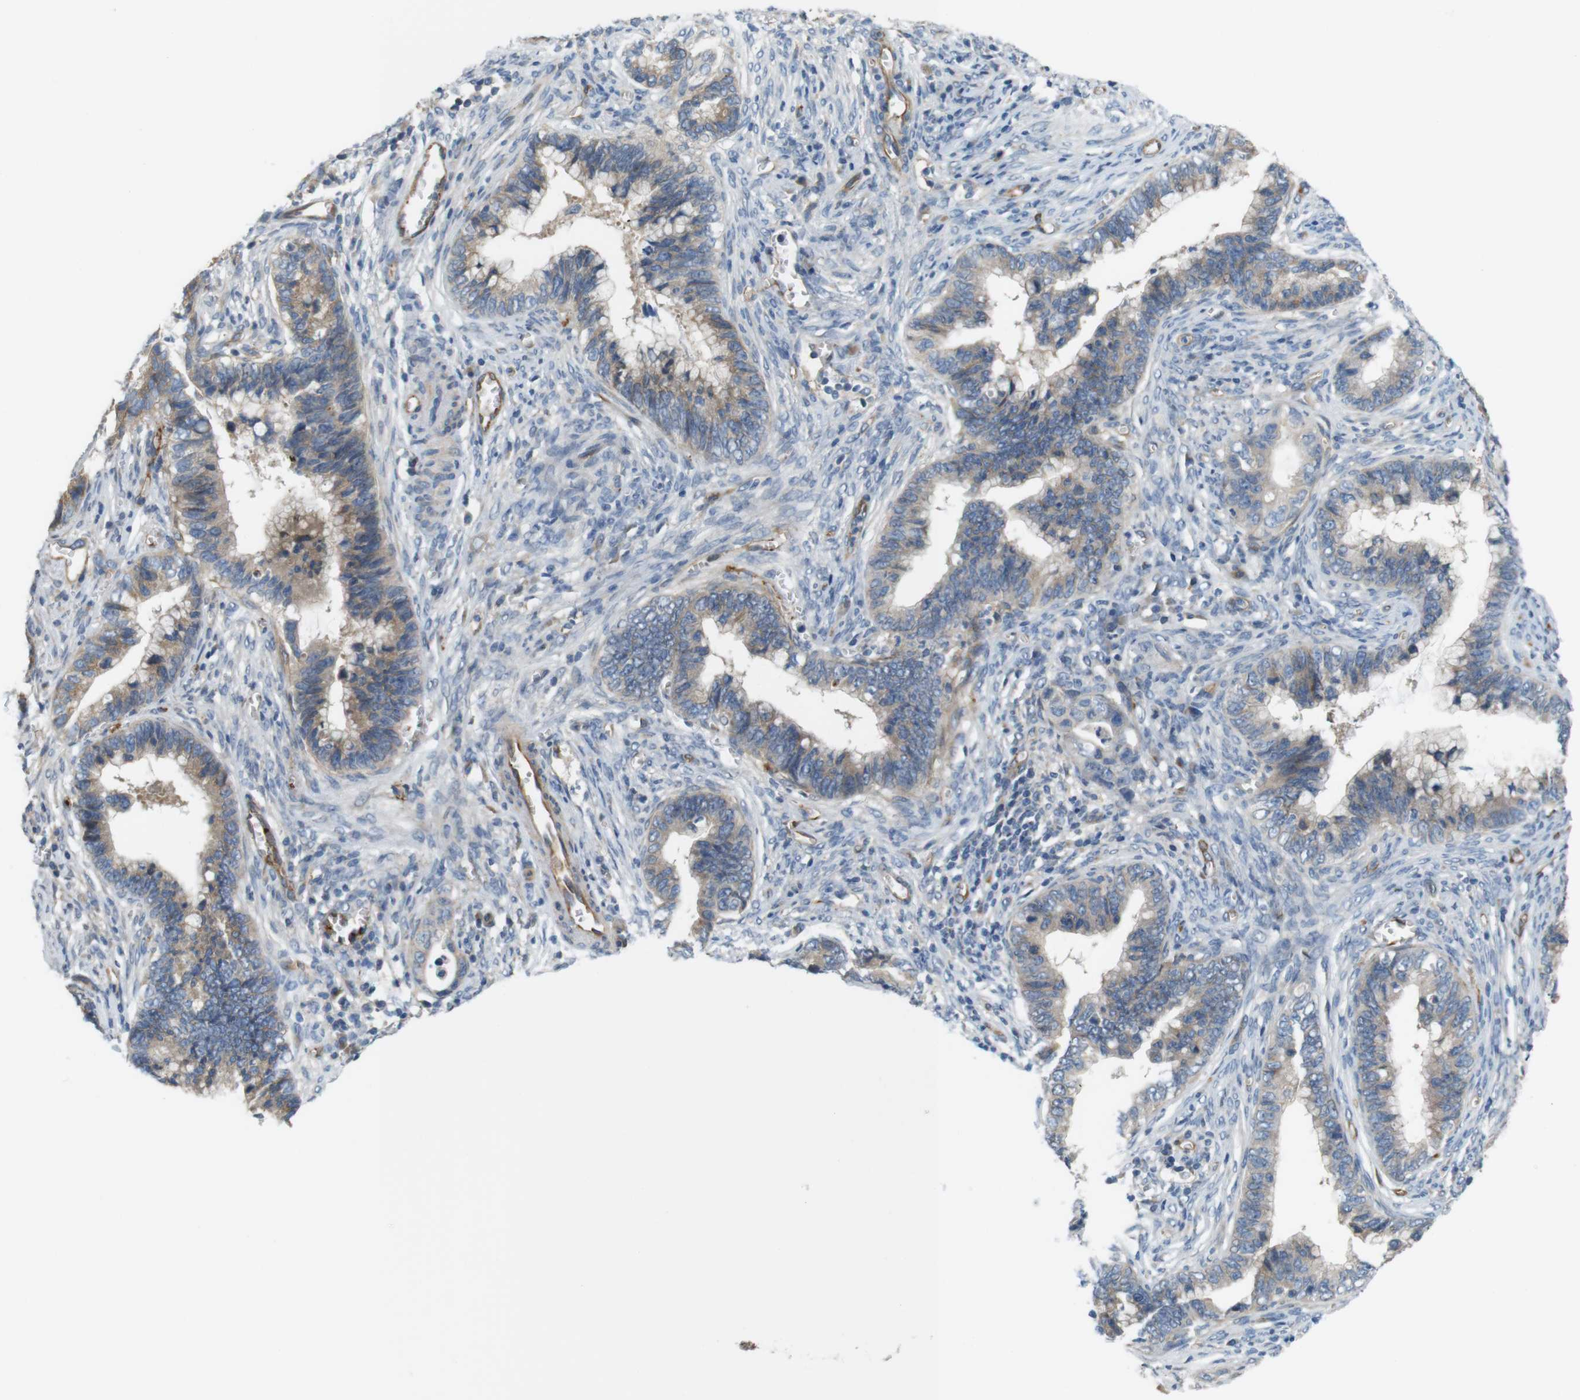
{"staining": {"intensity": "weak", "quantity": ">75%", "location": "cytoplasmic/membranous"}, "tissue": "cervical cancer", "cell_type": "Tumor cells", "image_type": "cancer", "snomed": [{"axis": "morphology", "description": "Adenocarcinoma, NOS"}, {"axis": "topography", "description": "Cervix"}], "caption": "Protein expression analysis of human cervical cancer reveals weak cytoplasmic/membranous expression in approximately >75% of tumor cells.", "gene": "BVES", "patient": {"sex": "female", "age": 44}}